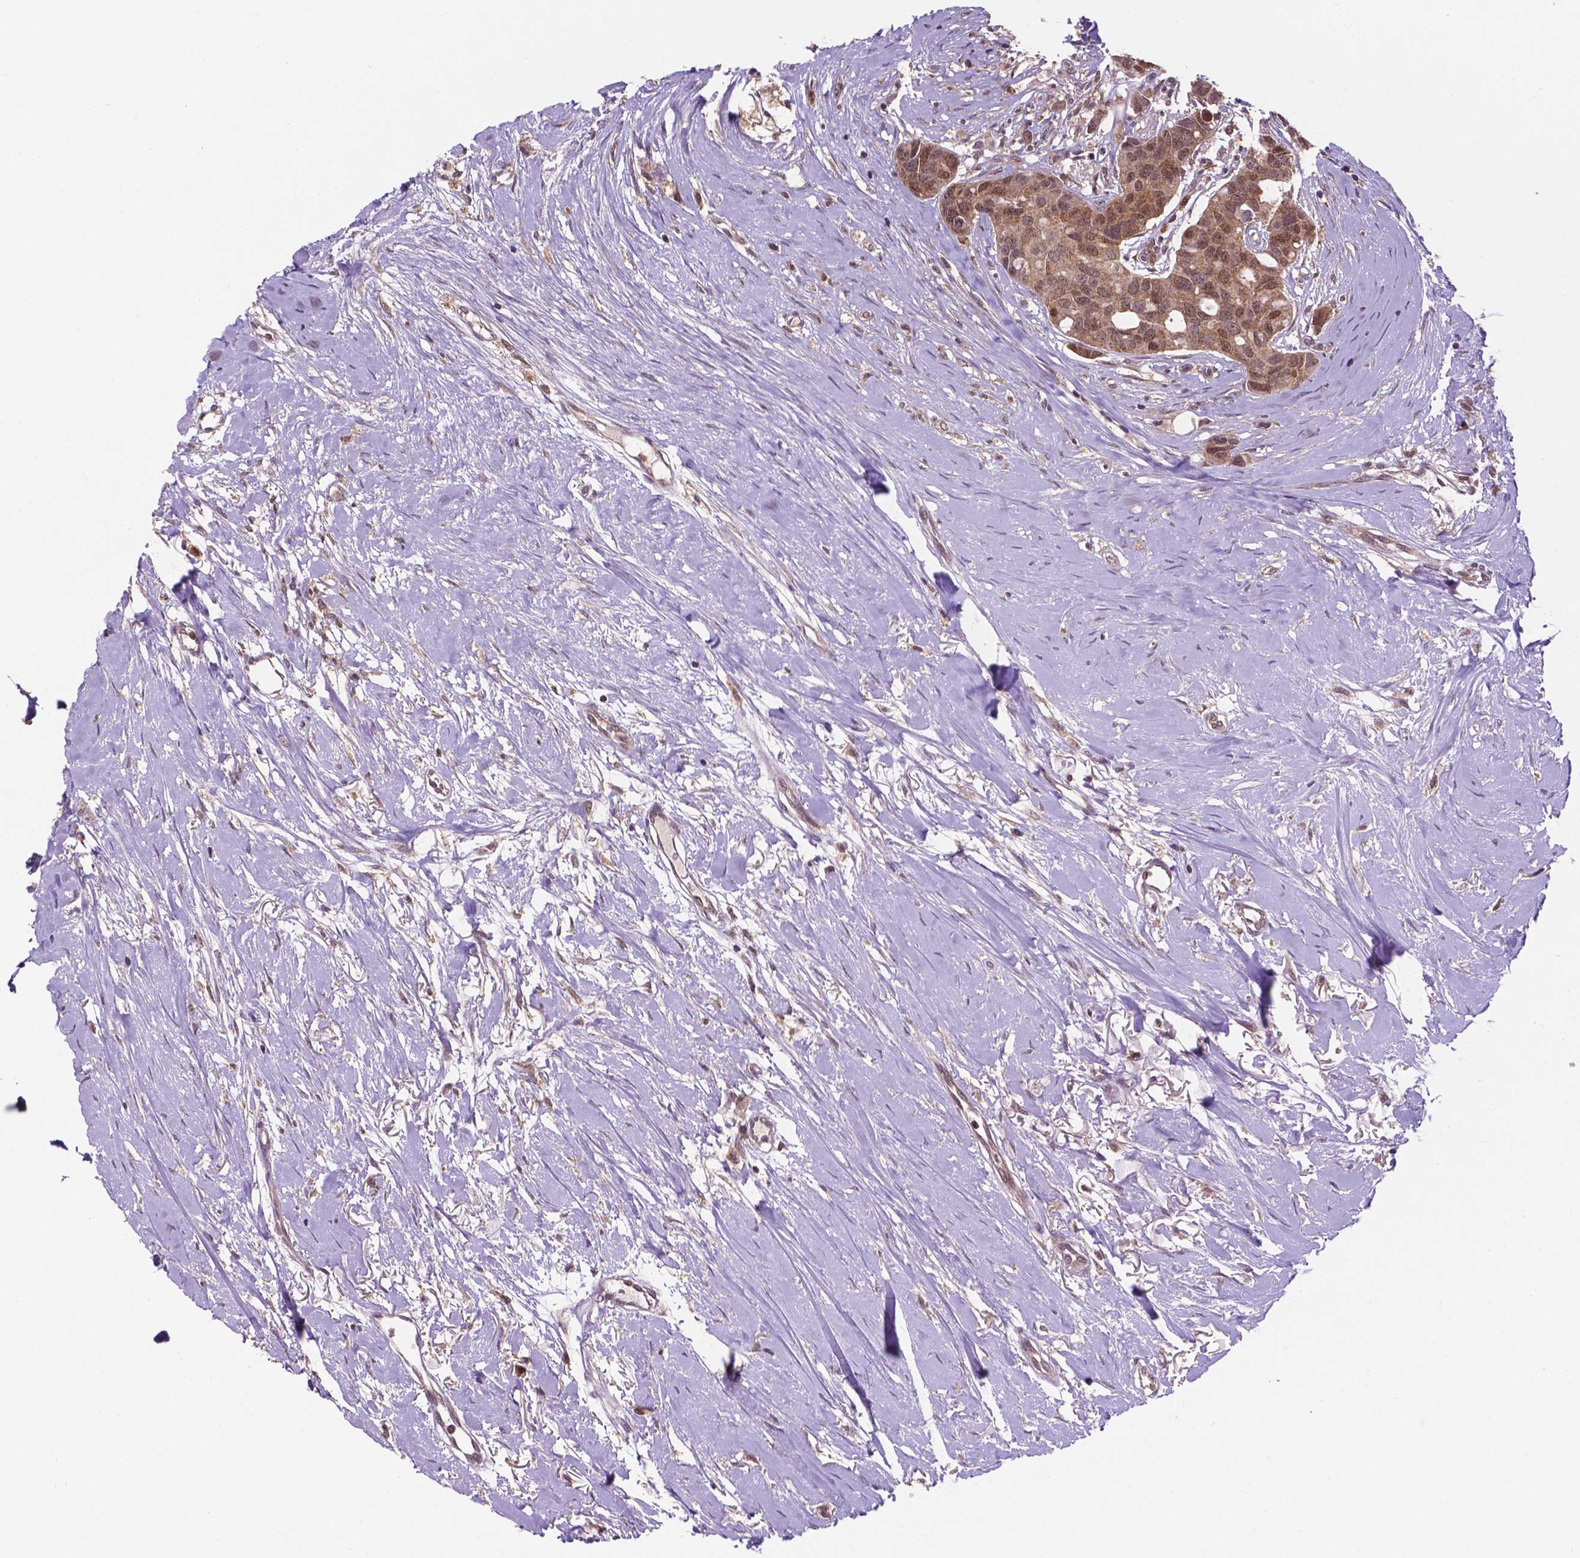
{"staining": {"intensity": "moderate", "quantity": ">75%", "location": "cytoplasmic/membranous,nuclear"}, "tissue": "breast cancer", "cell_type": "Tumor cells", "image_type": "cancer", "snomed": [{"axis": "morphology", "description": "Duct carcinoma"}, {"axis": "topography", "description": "Breast"}], "caption": "A micrograph of human breast cancer (intraductal carcinoma) stained for a protein exhibits moderate cytoplasmic/membranous and nuclear brown staining in tumor cells.", "gene": "UBE2L6", "patient": {"sex": "female", "age": 54}}